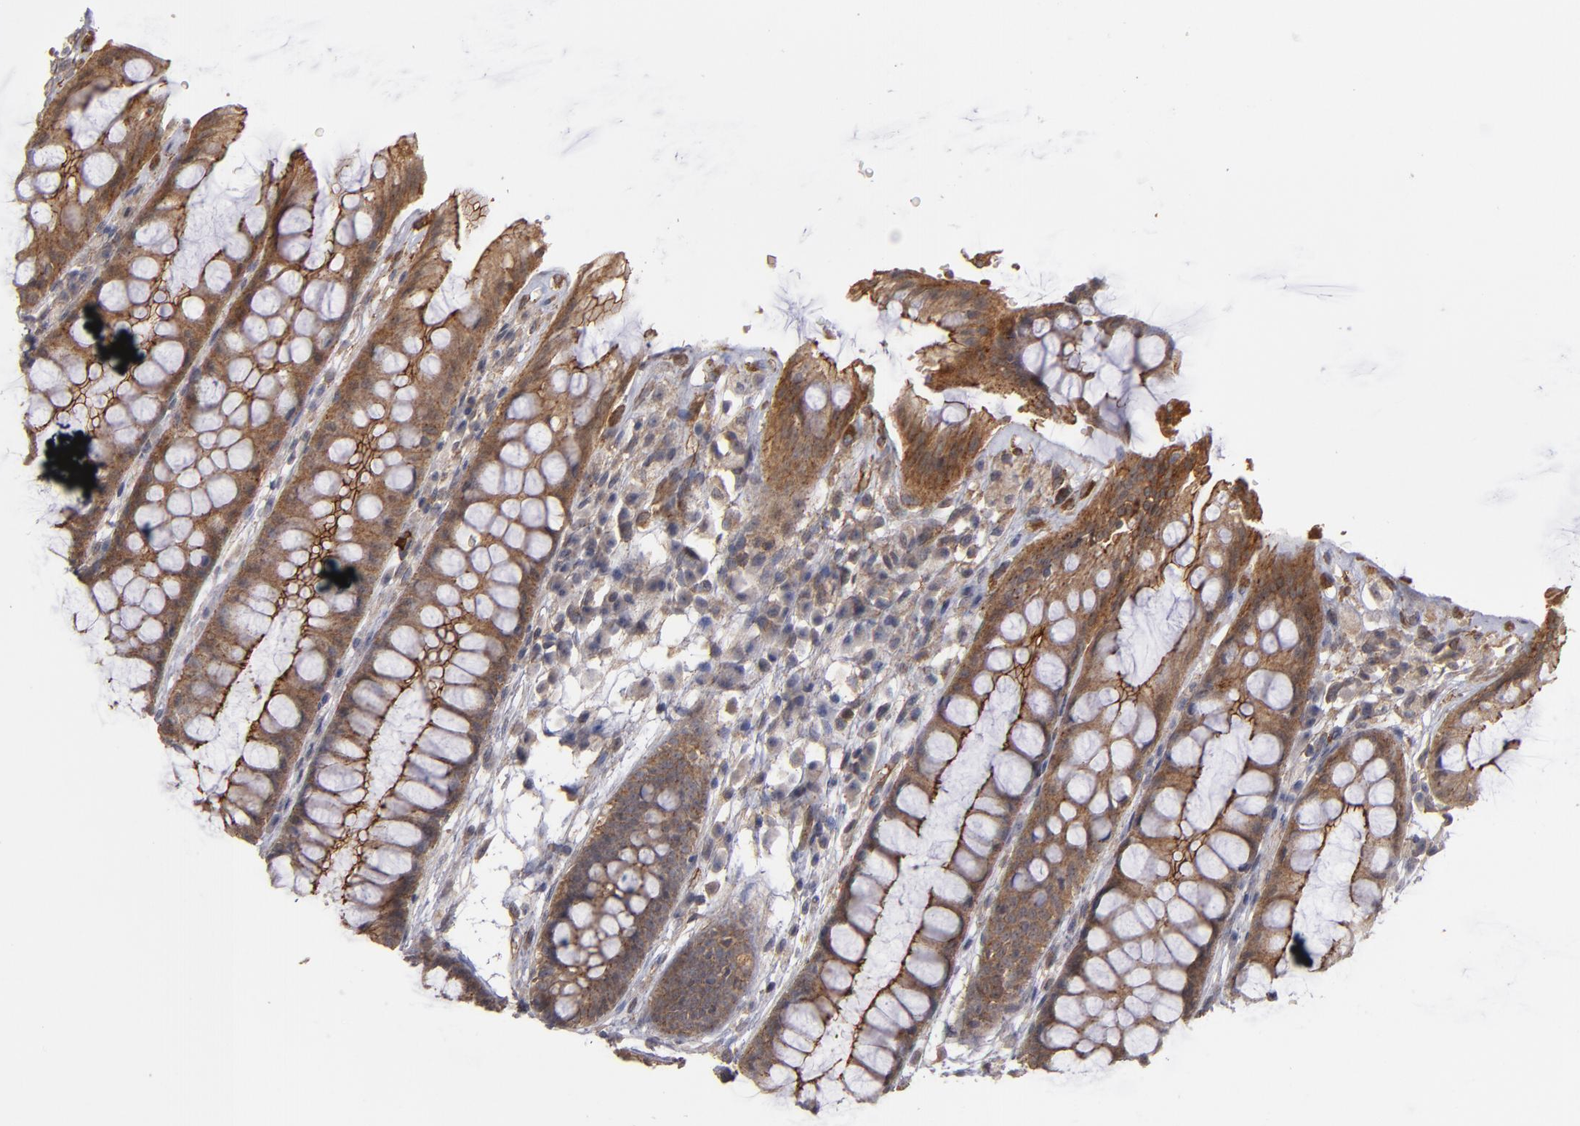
{"staining": {"intensity": "moderate", "quantity": ">75%", "location": "cytoplasmic/membranous"}, "tissue": "rectum", "cell_type": "Glandular cells", "image_type": "normal", "snomed": [{"axis": "morphology", "description": "Normal tissue, NOS"}, {"axis": "topography", "description": "Rectum"}], "caption": "Protein staining of normal rectum shows moderate cytoplasmic/membranous positivity in about >75% of glandular cells. Ihc stains the protein in brown and the nuclei are stained blue.", "gene": "TJP1", "patient": {"sex": "female", "age": 46}}